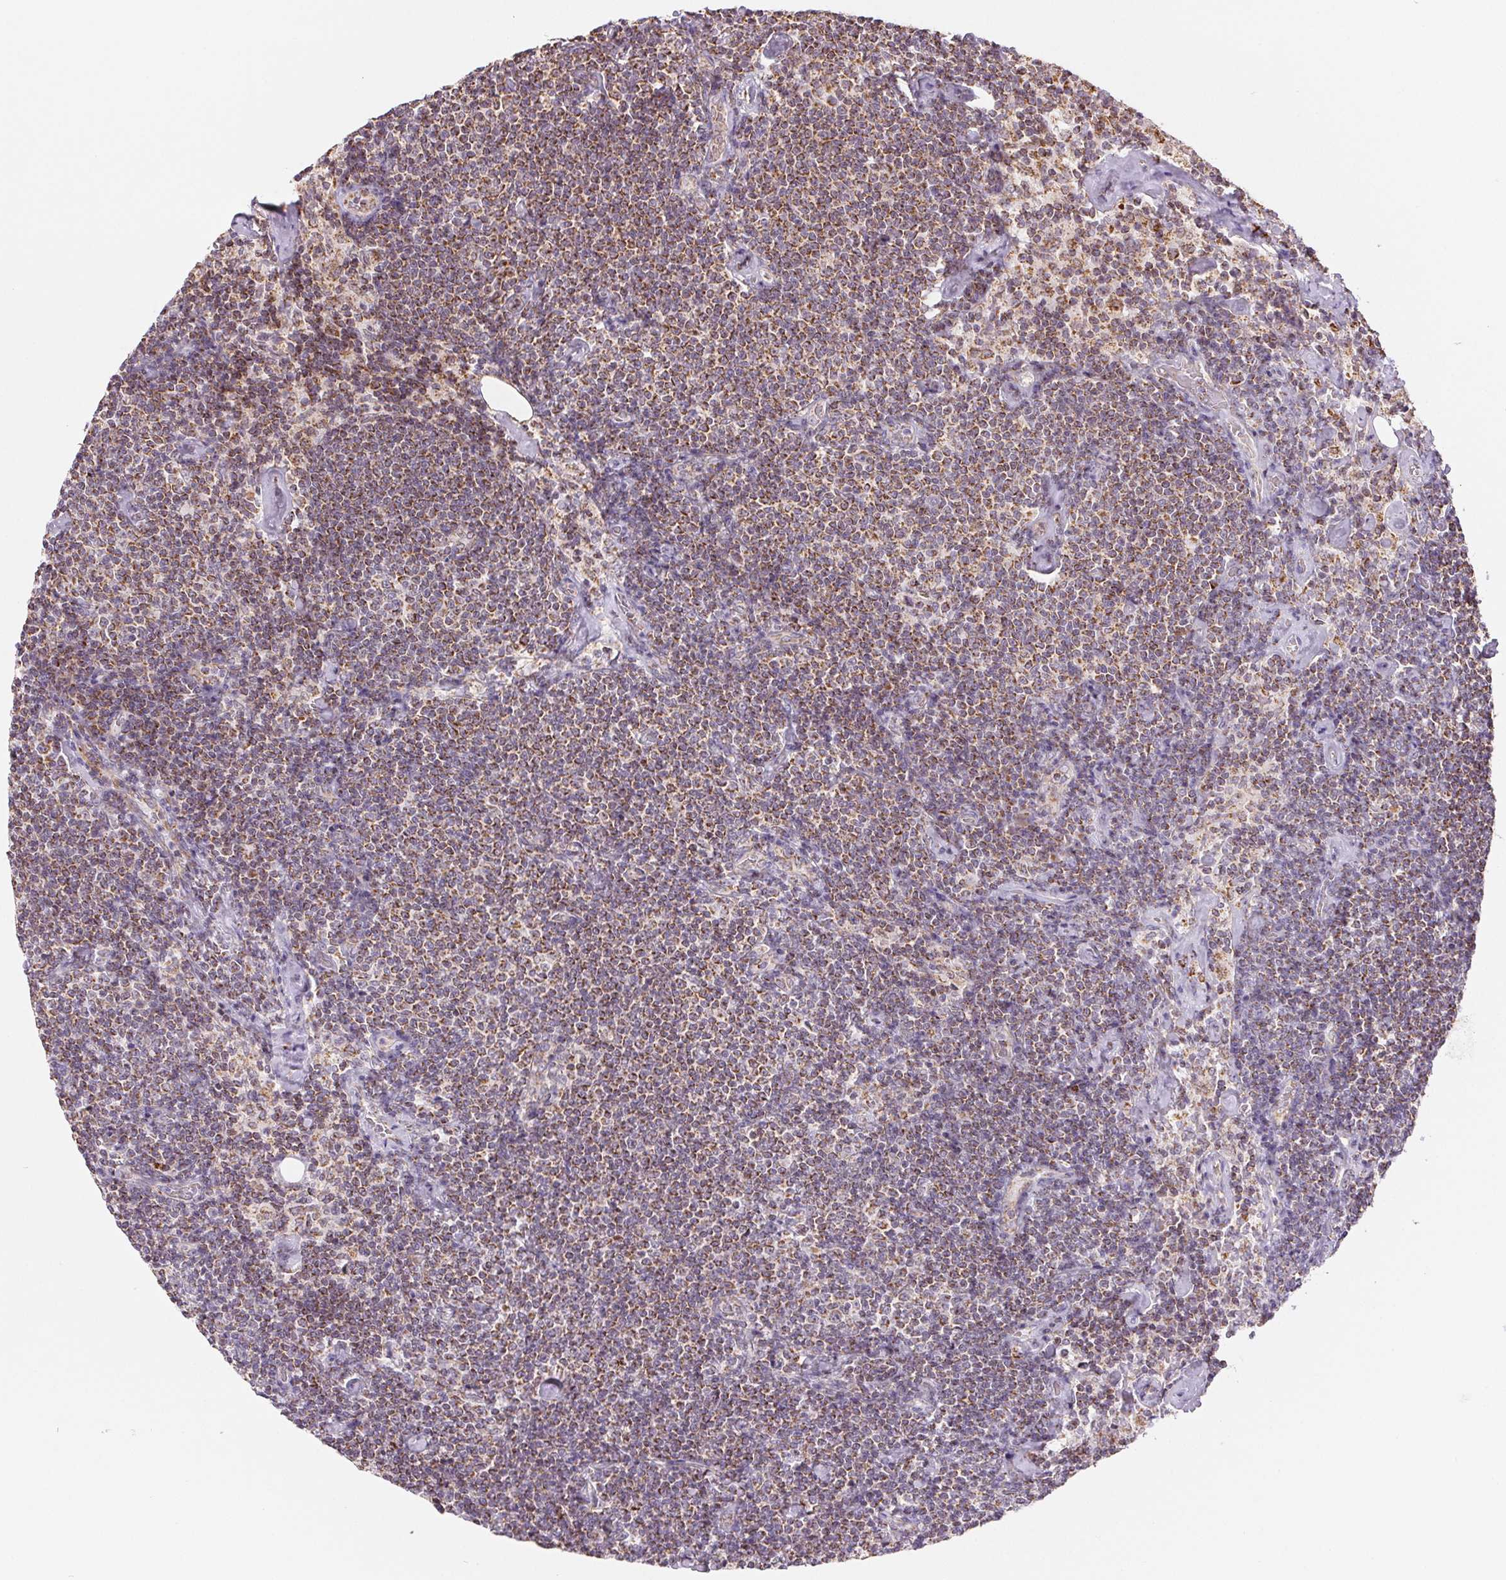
{"staining": {"intensity": "moderate", "quantity": ">75%", "location": "cytoplasmic/membranous"}, "tissue": "lymphoma", "cell_type": "Tumor cells", "image_type": "cancer", "snomed": [{"axis": "morphology", "description": "Malignant lymphoma, non-Hodgkin's type, Low grade"}, {"axis": "topography", "description": "Lymph node"}], "caption": "Immunohistochemistry micrograph of neoplastic tissue: human low-grade malignant lymphoma, non-Hodgkin's type stained using immunohistochemistry (IHC) displays medium levels of moderate protein expression localized specifically in the cytoplasmic/membranous of tumor cells, appearing as a cytoplasmic/membranous brown color.", "gene": "HINT2", "patient": {"sex": "male", "age": 81}}